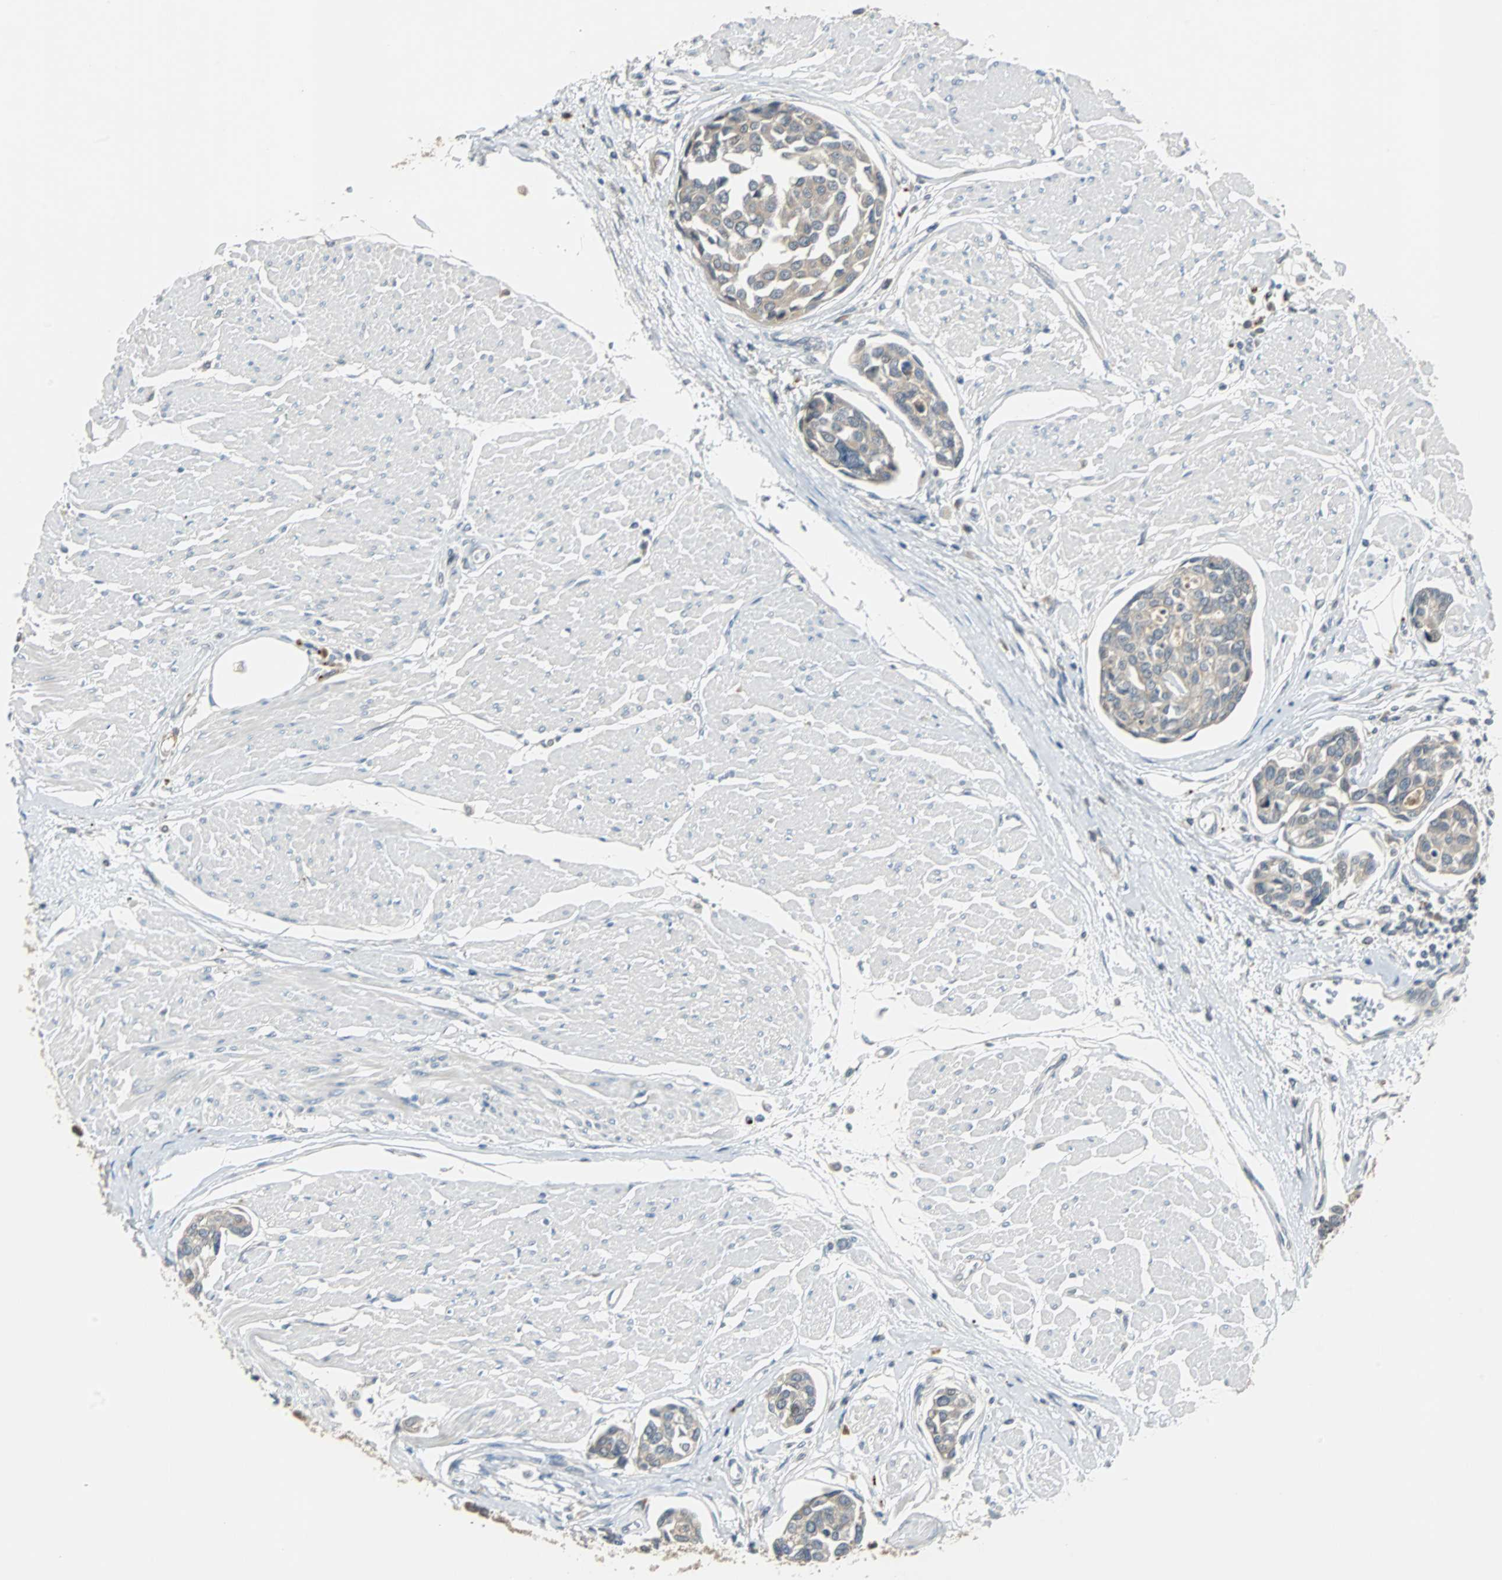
{"staining": {"intensity": "weak", "quantity": ">75%", "location": "cytoplasmic/membranous"}, "tissue": "urothelial cancer", "cell_type": "Tumor cells", "image_type": "cancer", "snomed": [{"axis": "morphology", "description": "Urothelial carcinoma, High grade"}, {"axis": "topography", "description": "Urinary bladder"}], "caption": "DAB (3,3'-diaminobenzidine) immunohistochemical staining of urothelial cancer displays weak cytoplasmic/membranous protein staining in about >75% of tumor cells. Using DAB (3,3'-diaminobenzidine) (brown) and hematoxylin (blue) stains, captured at high magnification using brightfield microscopy.", "gene": "ARF1", "patient": {"sex": "male", "age": 78}}